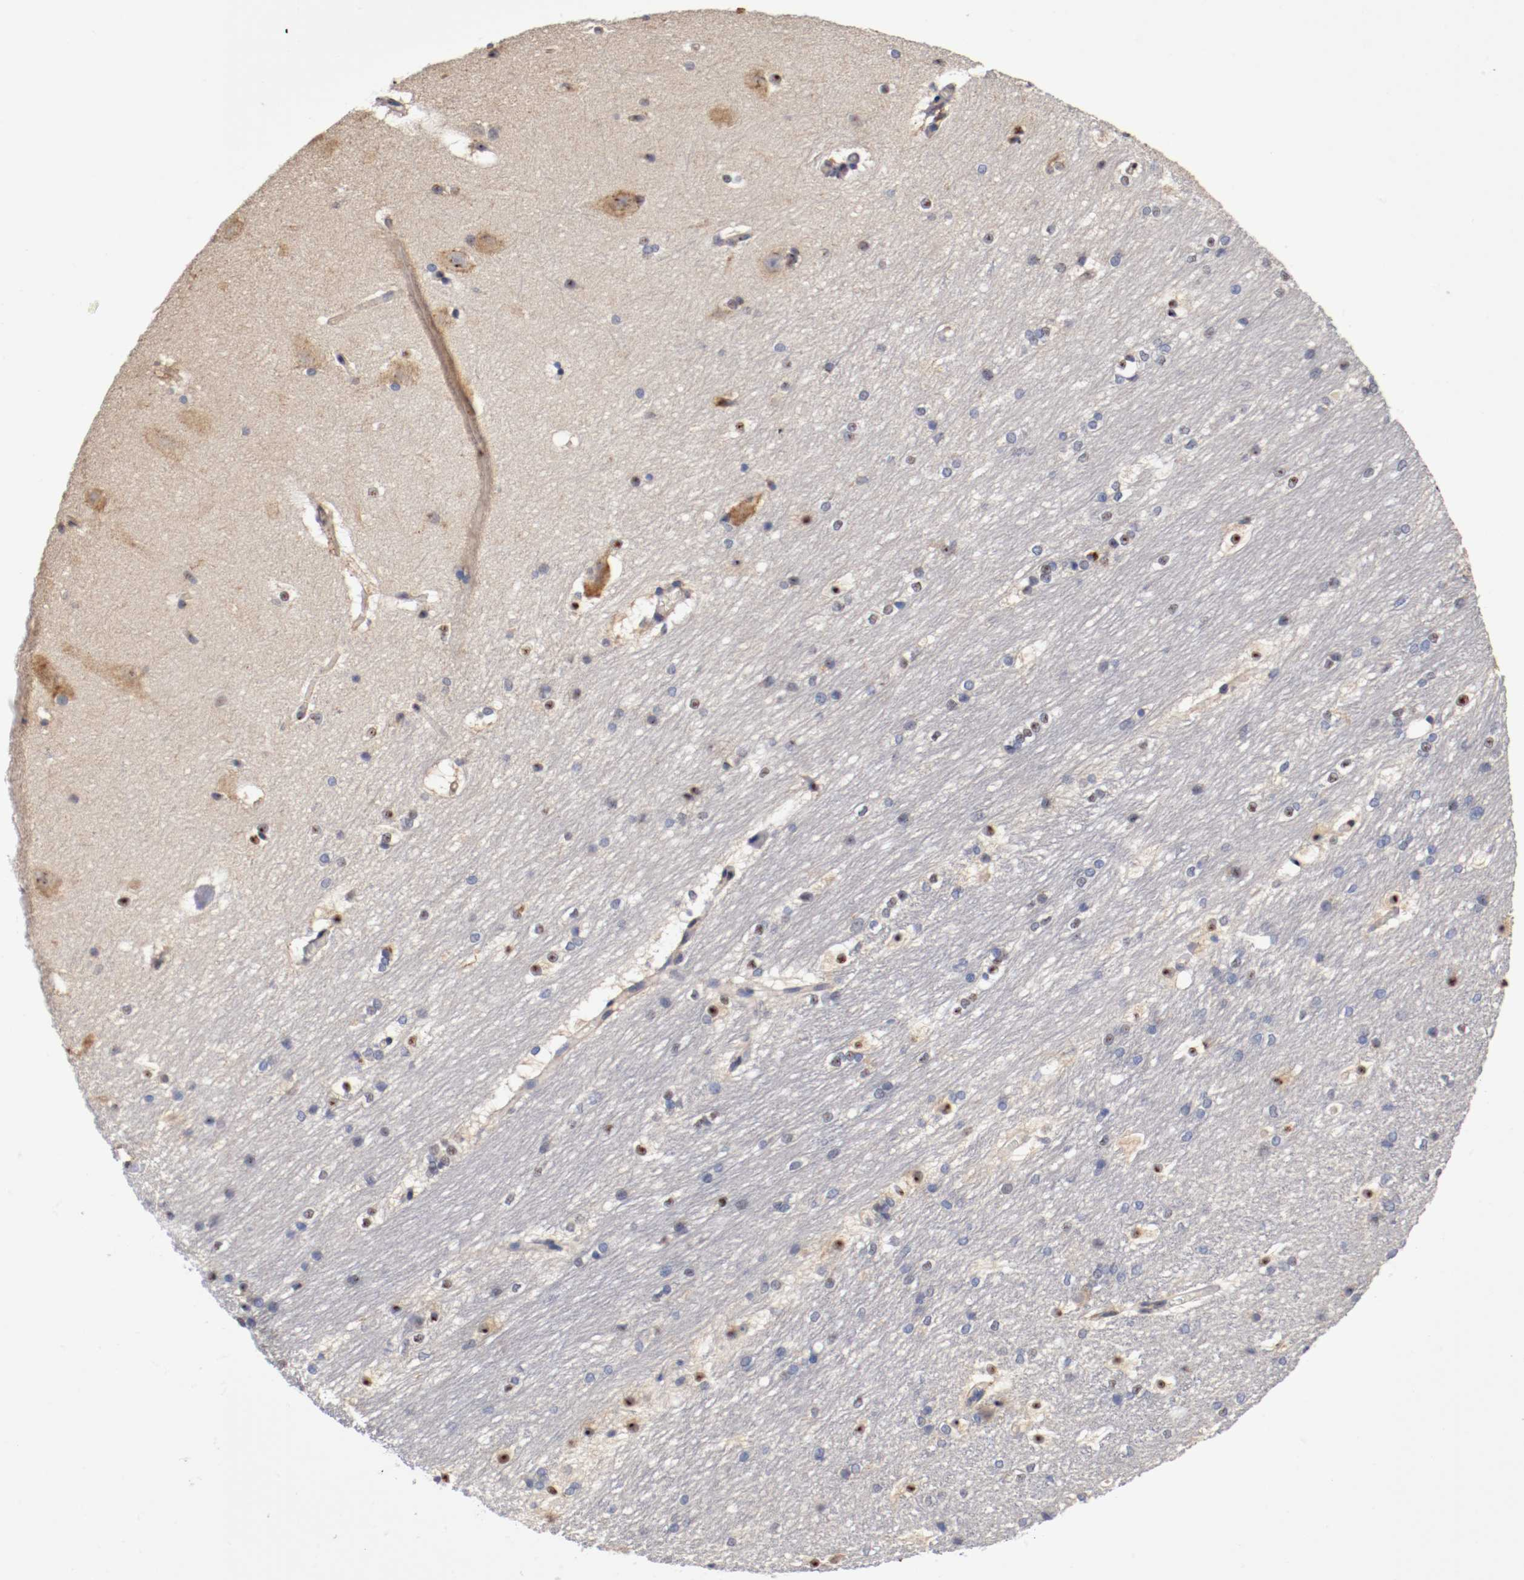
{"staining": {"intensity": "weak", "quantity": ">75%", "location": "cytoplasmic/membranous"}, "tissue": "hippocampus", "cell_type": "Glial cells", "image_type": "normal", "snomed": [{"axis": "morphology", "description": "Normal tissue, NOS"}, {"axis": "topography", "description": "Hippocampus"}], "caption": "This histopathology image shows IHC staining of unremarkable human hippocampus, with low weak cytoplasmic/membranous positivity in approximately >75% of glial cells.", "gene": "TNFSF12", "patient": {"sex": "female", "age": 19}}